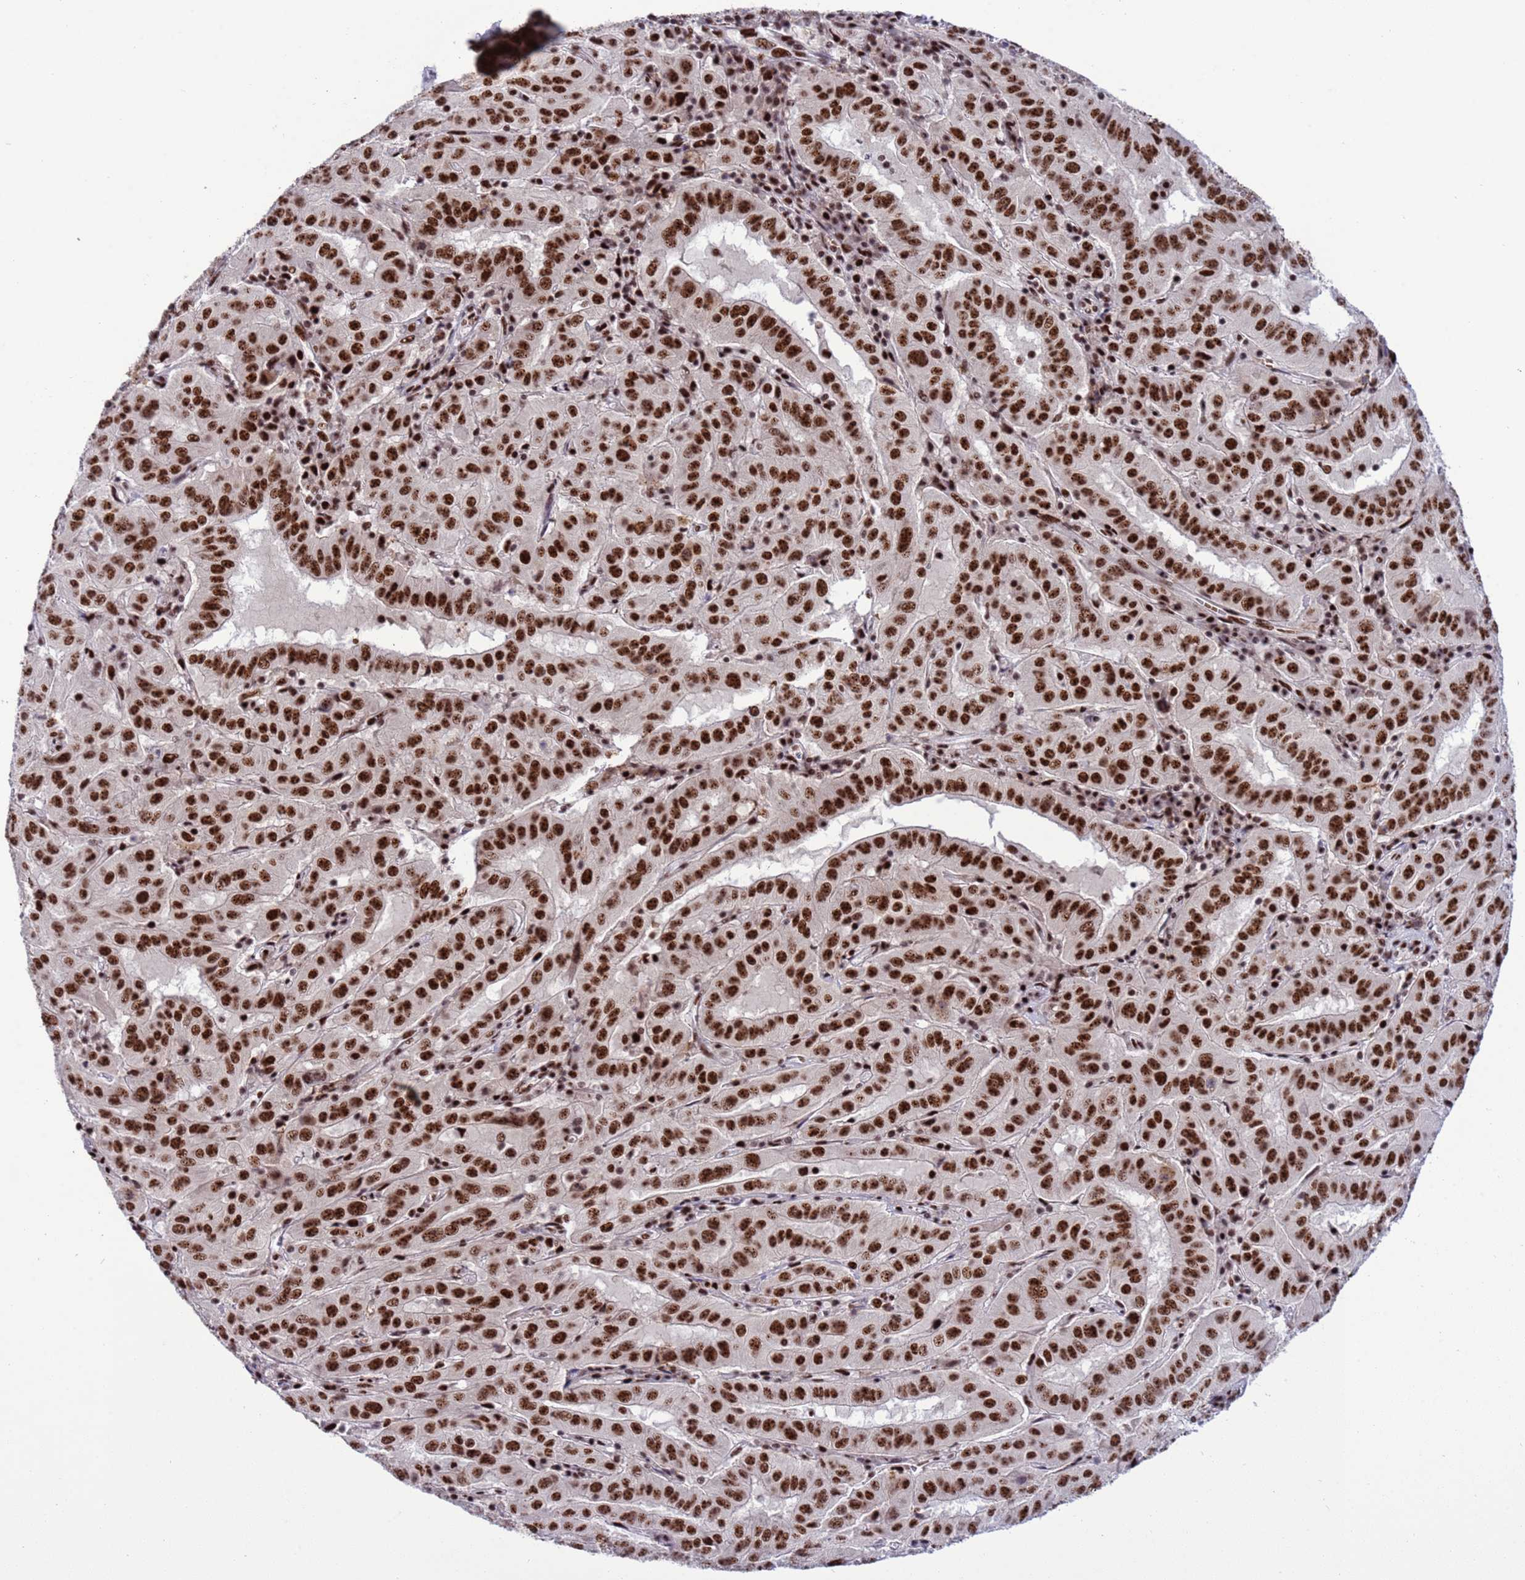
{"staining": {"intensity": "strong", "quantity": ">75%", "location": "nuclear"}, "tissue": "pancreatic cancer", "cell_type": "Tumor cells", "image_type": "cancer", "snomed": [{"axis": "morphology", "description": "Adenocarcinoma, NOS"}, {"axis": "topography", "description": "Pancreas"}], "caption": "Immunohistochemical staining of adenocarcinoma (pancreatic) reveals high levels of strong nuclear positivity in about >75% of tumor cells.", "gene": "THOC2", "patient": {"sex": "male", "age": 63}}